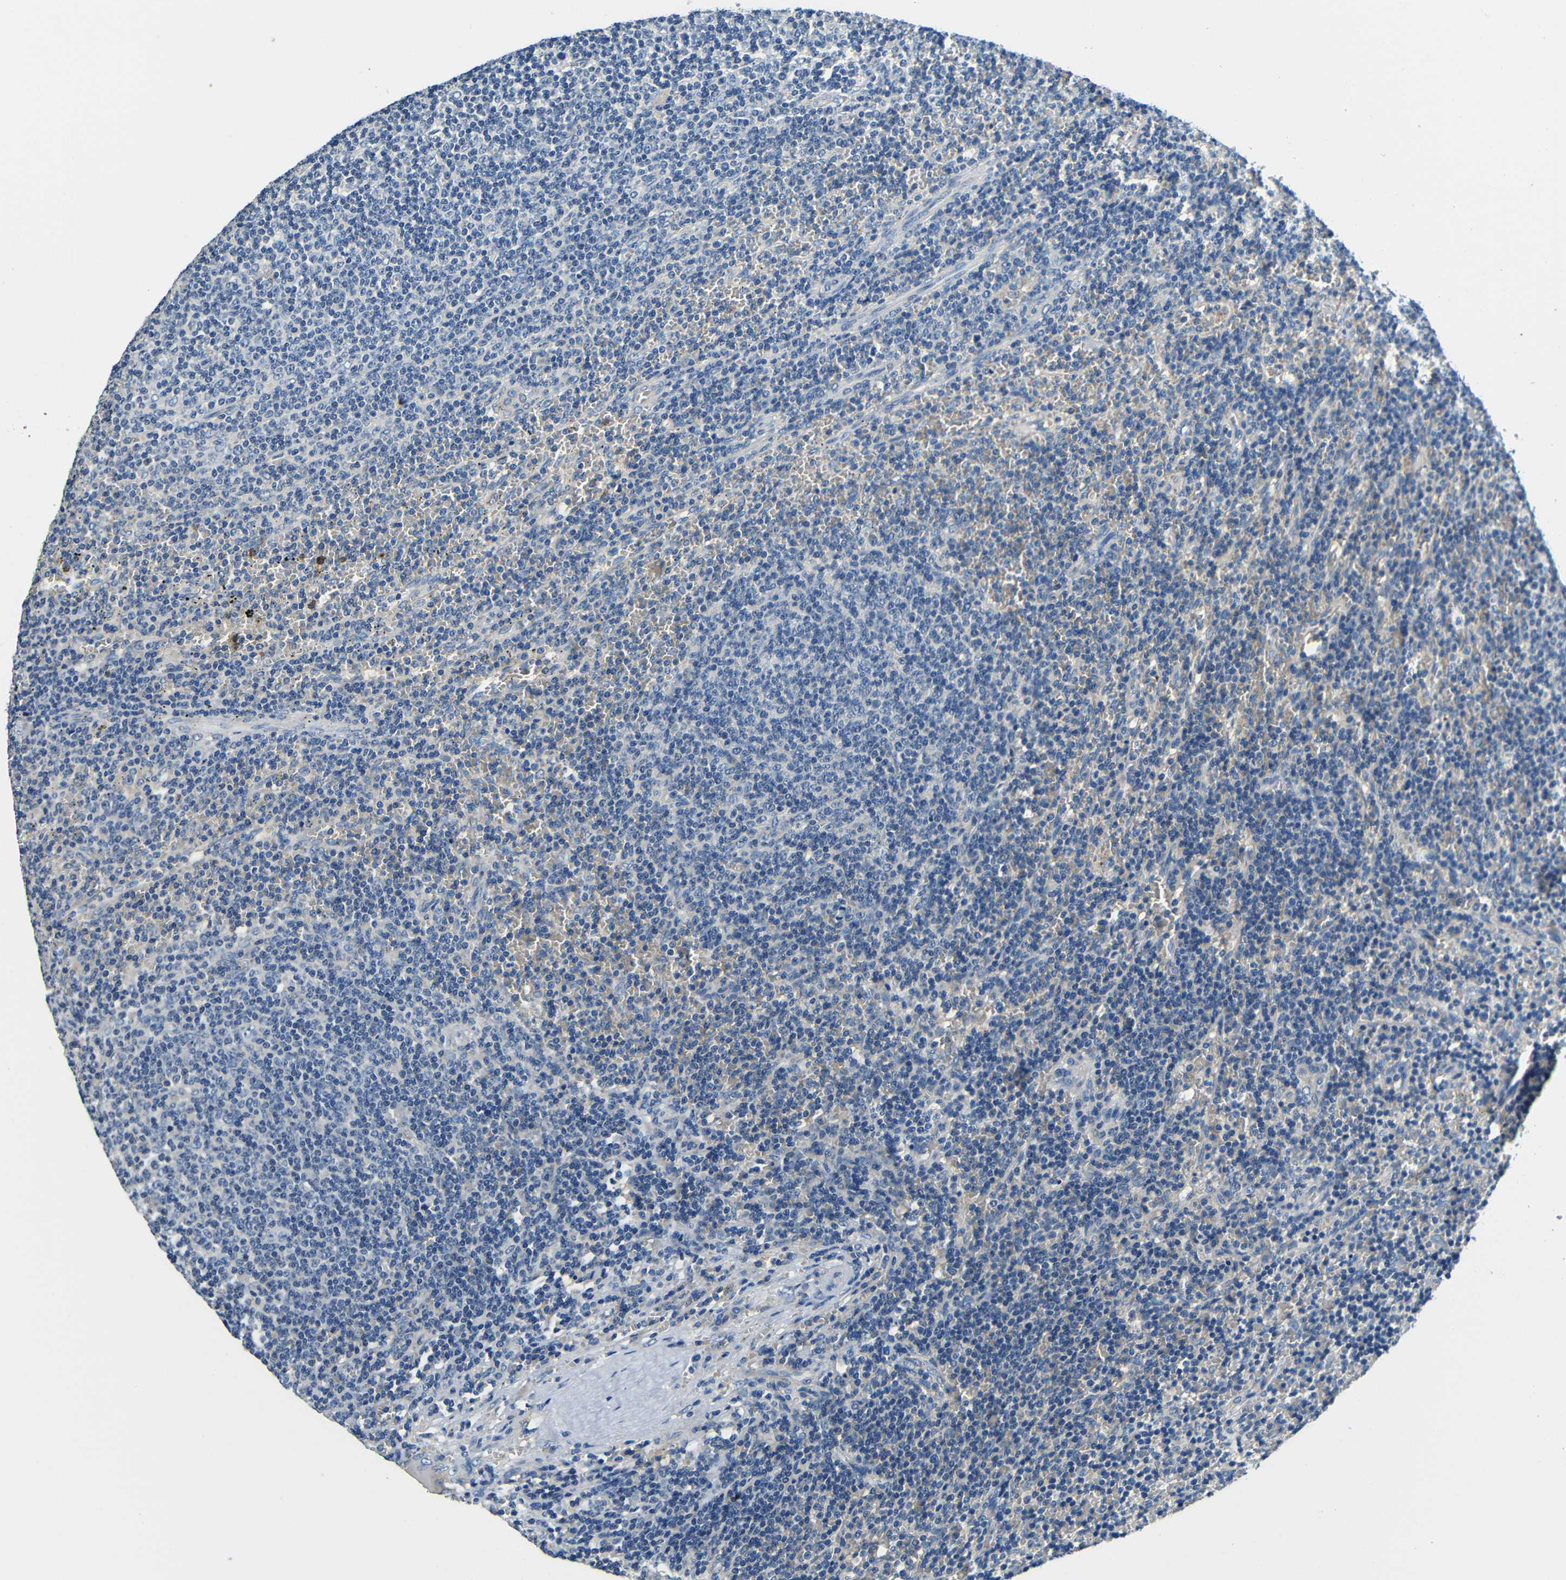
{"staining": {"intensity": "negative", "quantity": "none", "location": "none"}, "tissue": "lymphoma", "cell_type": "Tumor cells", "image_type": "cancer", "snomed": [{"axis": "morphology", "description": "Malignant lymphoma, non-Hodgkin's type, Low grade"}, {"axis": "topography", "description": "Spleen"}], "caption": "Immunohistochemistry (IHC) micrograph of neoplastic tissue: malignant lymphoma, non-Hodgkin's type (low-grade) stained with DAB (3,3'-diaminobenzidine) displays no significant protein positivity in tumor cells. Brightfield microscopy of immunohistochemistry (IHC) stained with DAB (brown) and hematoxylin (blue), captured at high magnification.", "gene": "FMO5", "patient": {"sex": "female", "age": 50}}